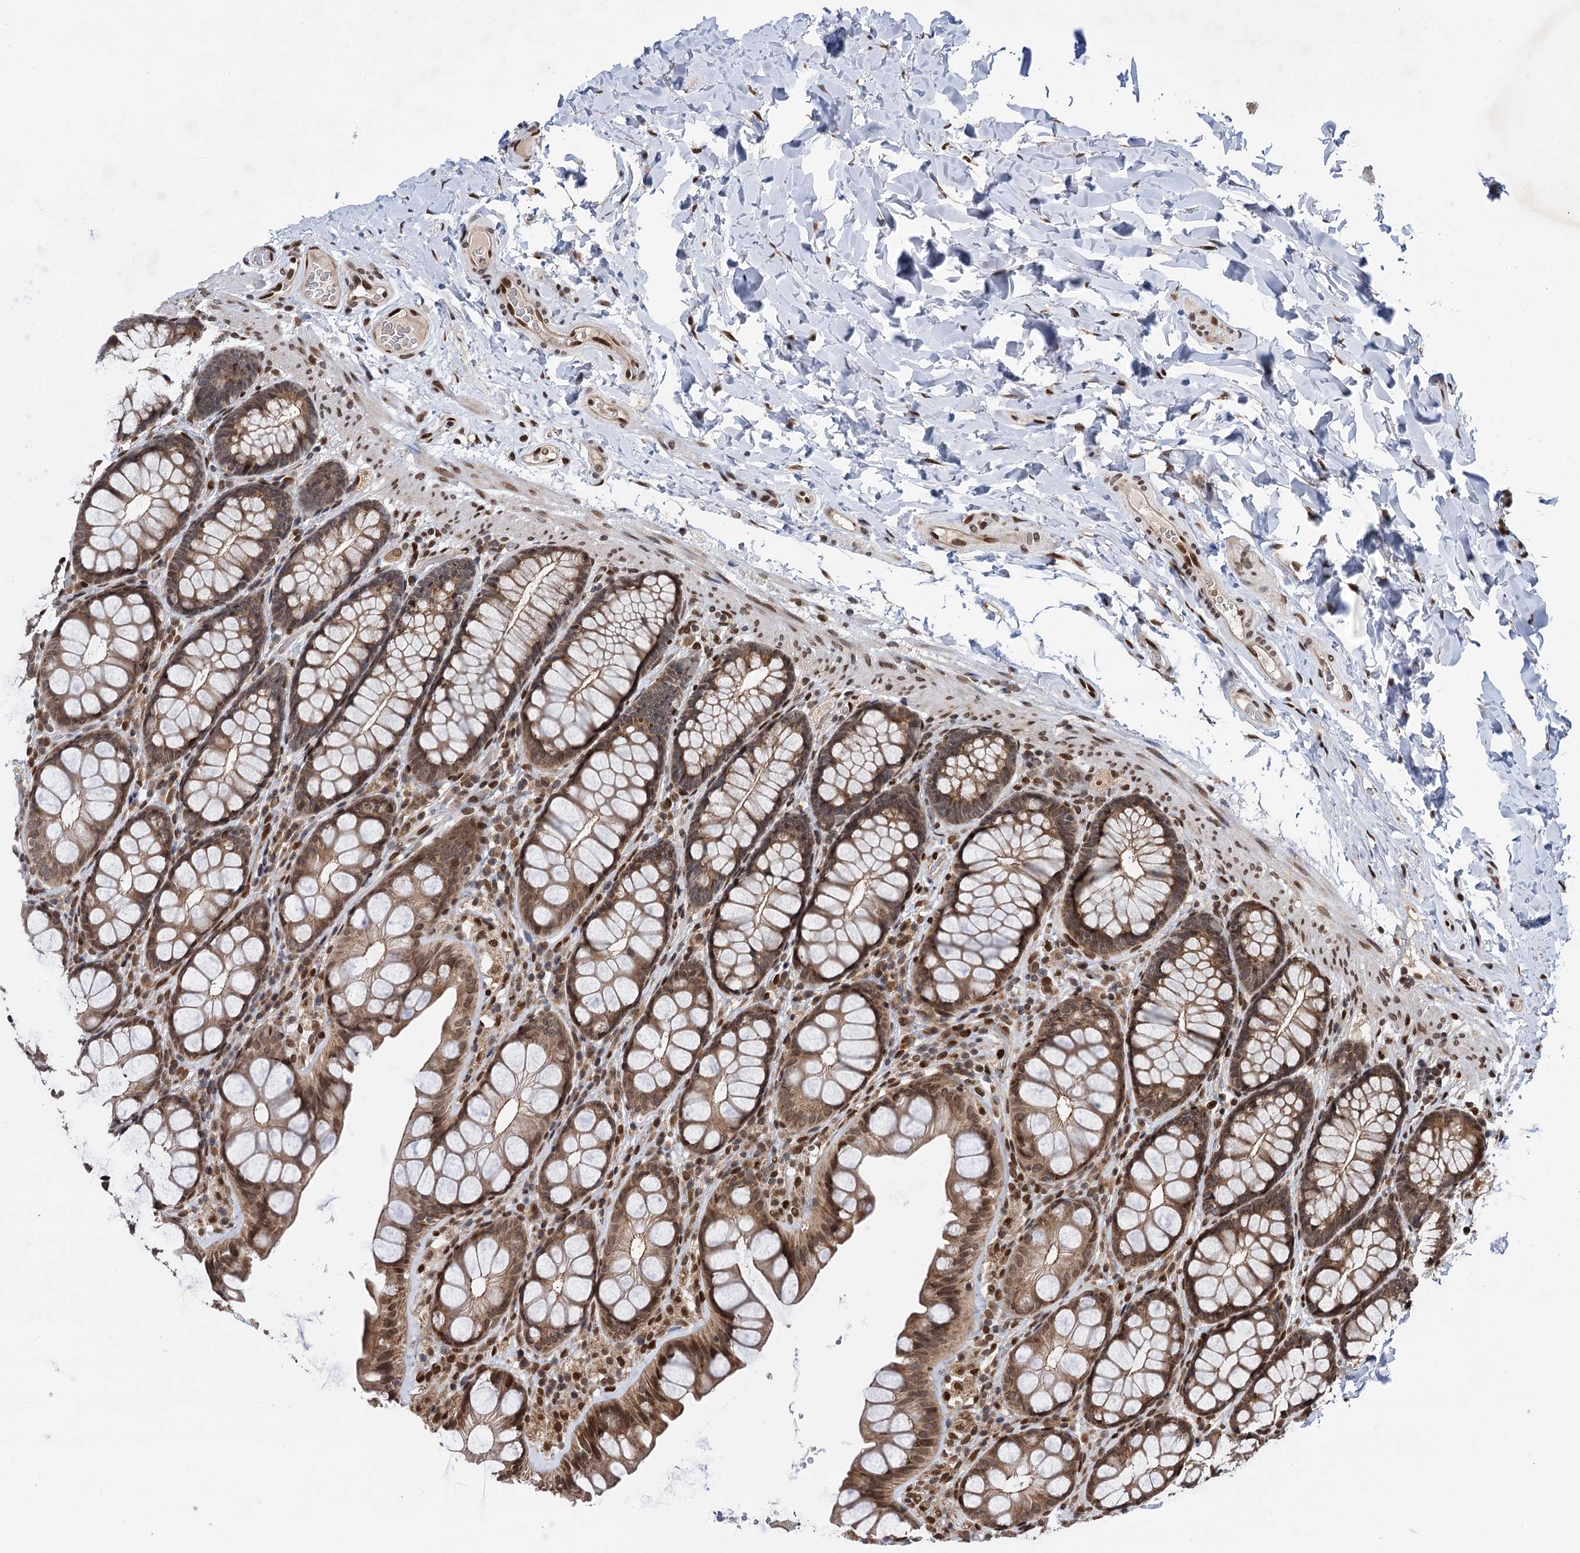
{"staining": {"intensity": "strong", "quantity": ">75%", "location": "nuclear"}, "tissue": "colon", "cell_type": "Endothelial cells", "image_type": "normal", "snomed": [{"axis": "morphology", "description": "Normal tissue, NOS"}, {"axis": "topography", "description": "Colon"}], "caption": "IHC image of normal colon stained for a protein (brown), which reveals high levels of strong nuclear positivity in approximately >75% of endothelial cells.", "gene": "MESD", "patient": {"sex": "male", "age": 47}}